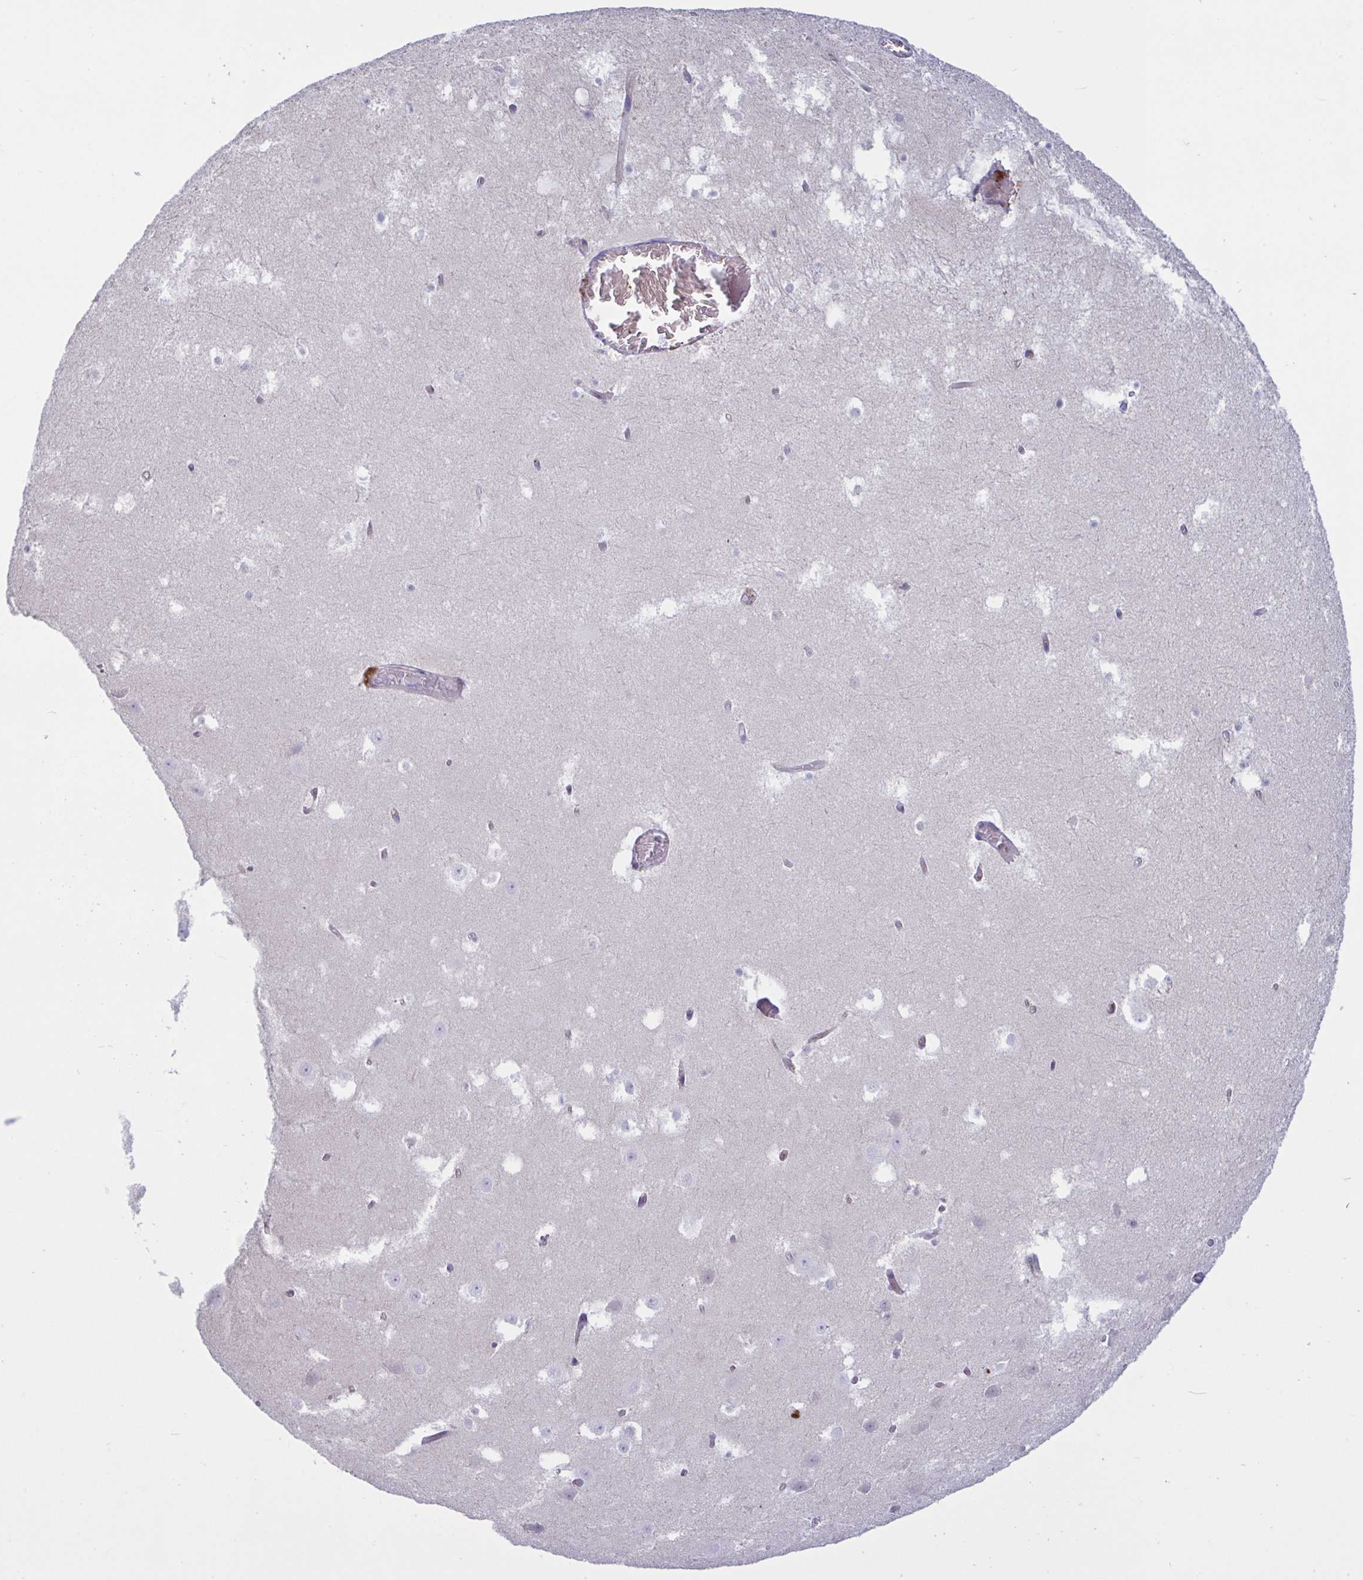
{"staining": {"intensity": "negative", "quantity": "none", "location": "none"}, "tissue": "hippocampus", "cell_type": "Glial cells", "image_type": "normal", "snomed": [{"axis": "morphology", "description": "Normal tissue, NOS"}, {"axis": "topography", "description": "Hippocampus"}], "caption": "Glial cells show no significant protein staining in benign hippocampus.", "gene": "VWC2", "patient": {"sex": "female", "age": 52}}